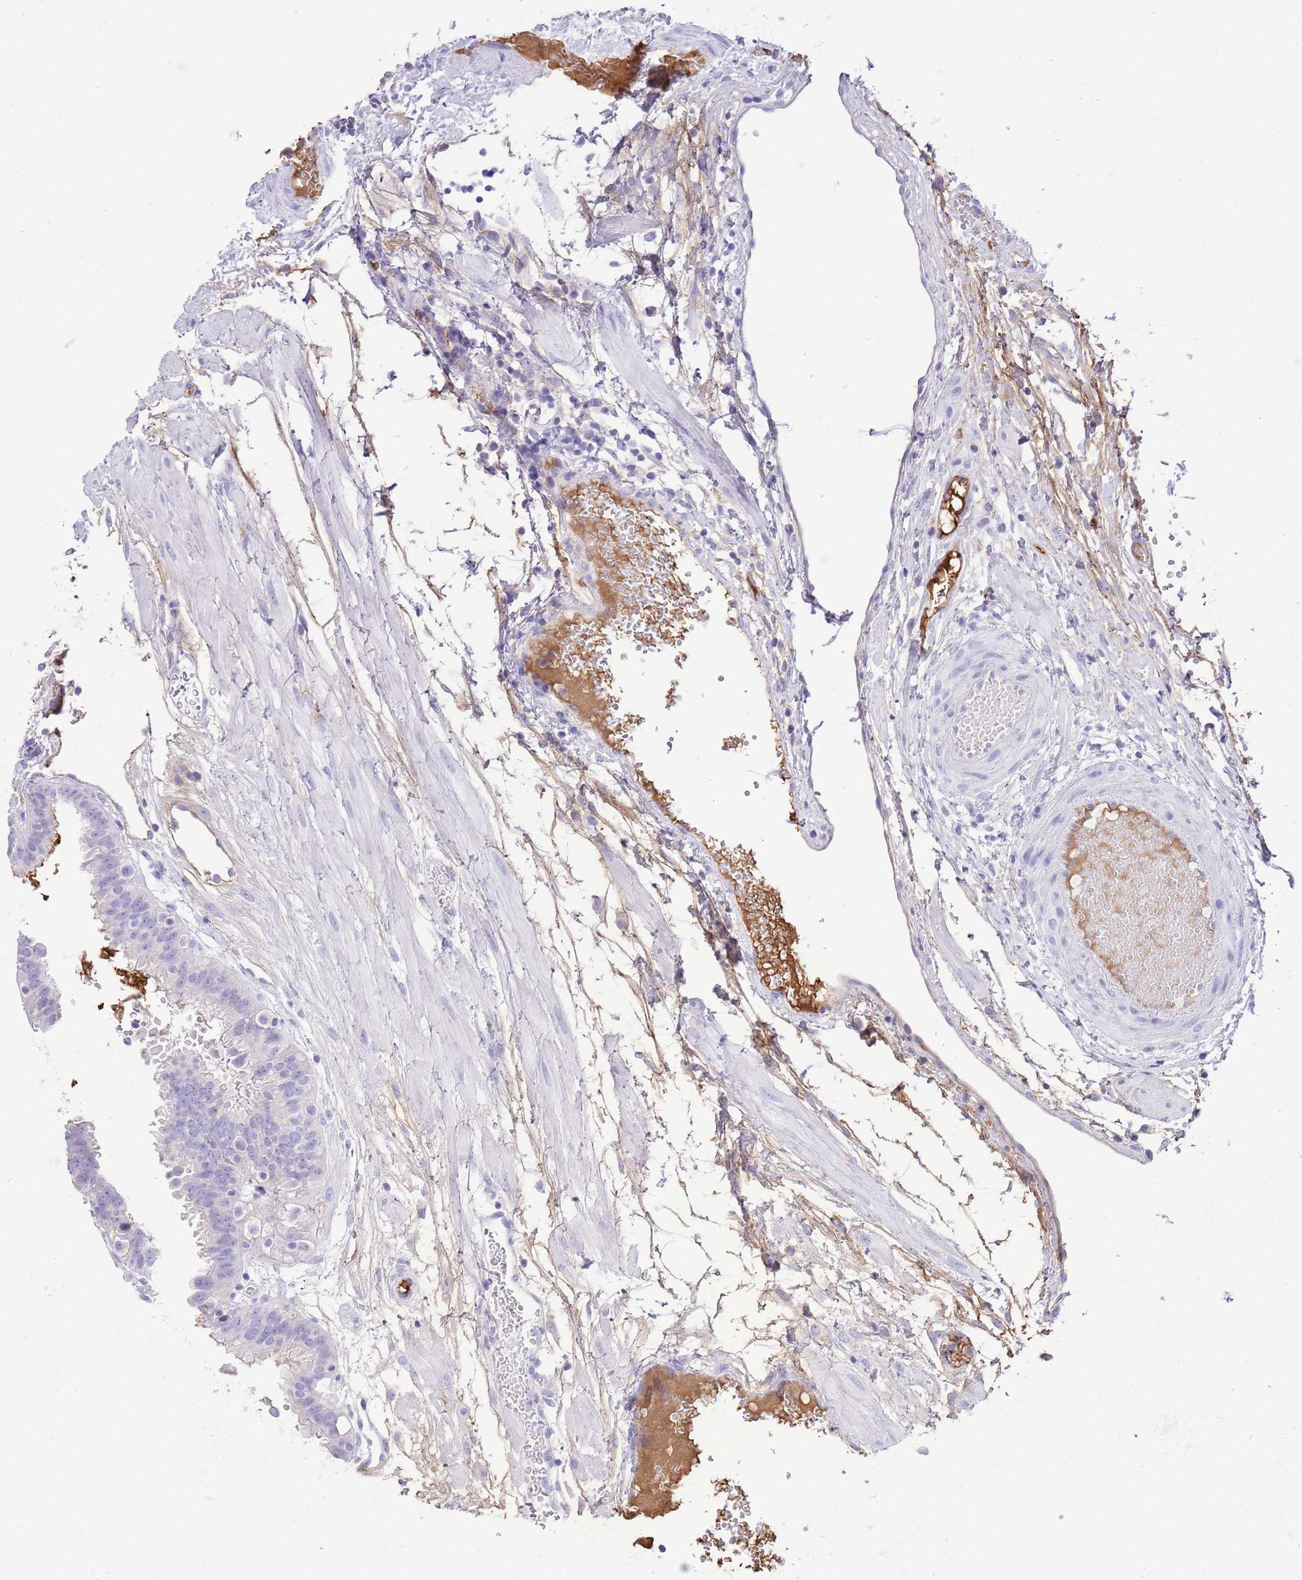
{"staining": {"intensity": "negative", "quantity": "none", "location": "none"}, "tissue": "fallopian tube", "cell_type": "Glandular cells", "image_type": "normal", "snomed": [{"axis": "morphology", "description": "Normal tissue, NOS"}, {"axis": "topography", "description": "Fallopian tube"}], "caption": "Fallopian tube was stained to show a protein in brown. There is no significant expression in glandular cells. (Brightfield microscopy of DAB (3,3'-diaminobenzidine) immunohistochemistry at high magnification).", "gene": "IGF1", "patient": {"sex": "female", "age": 37}}